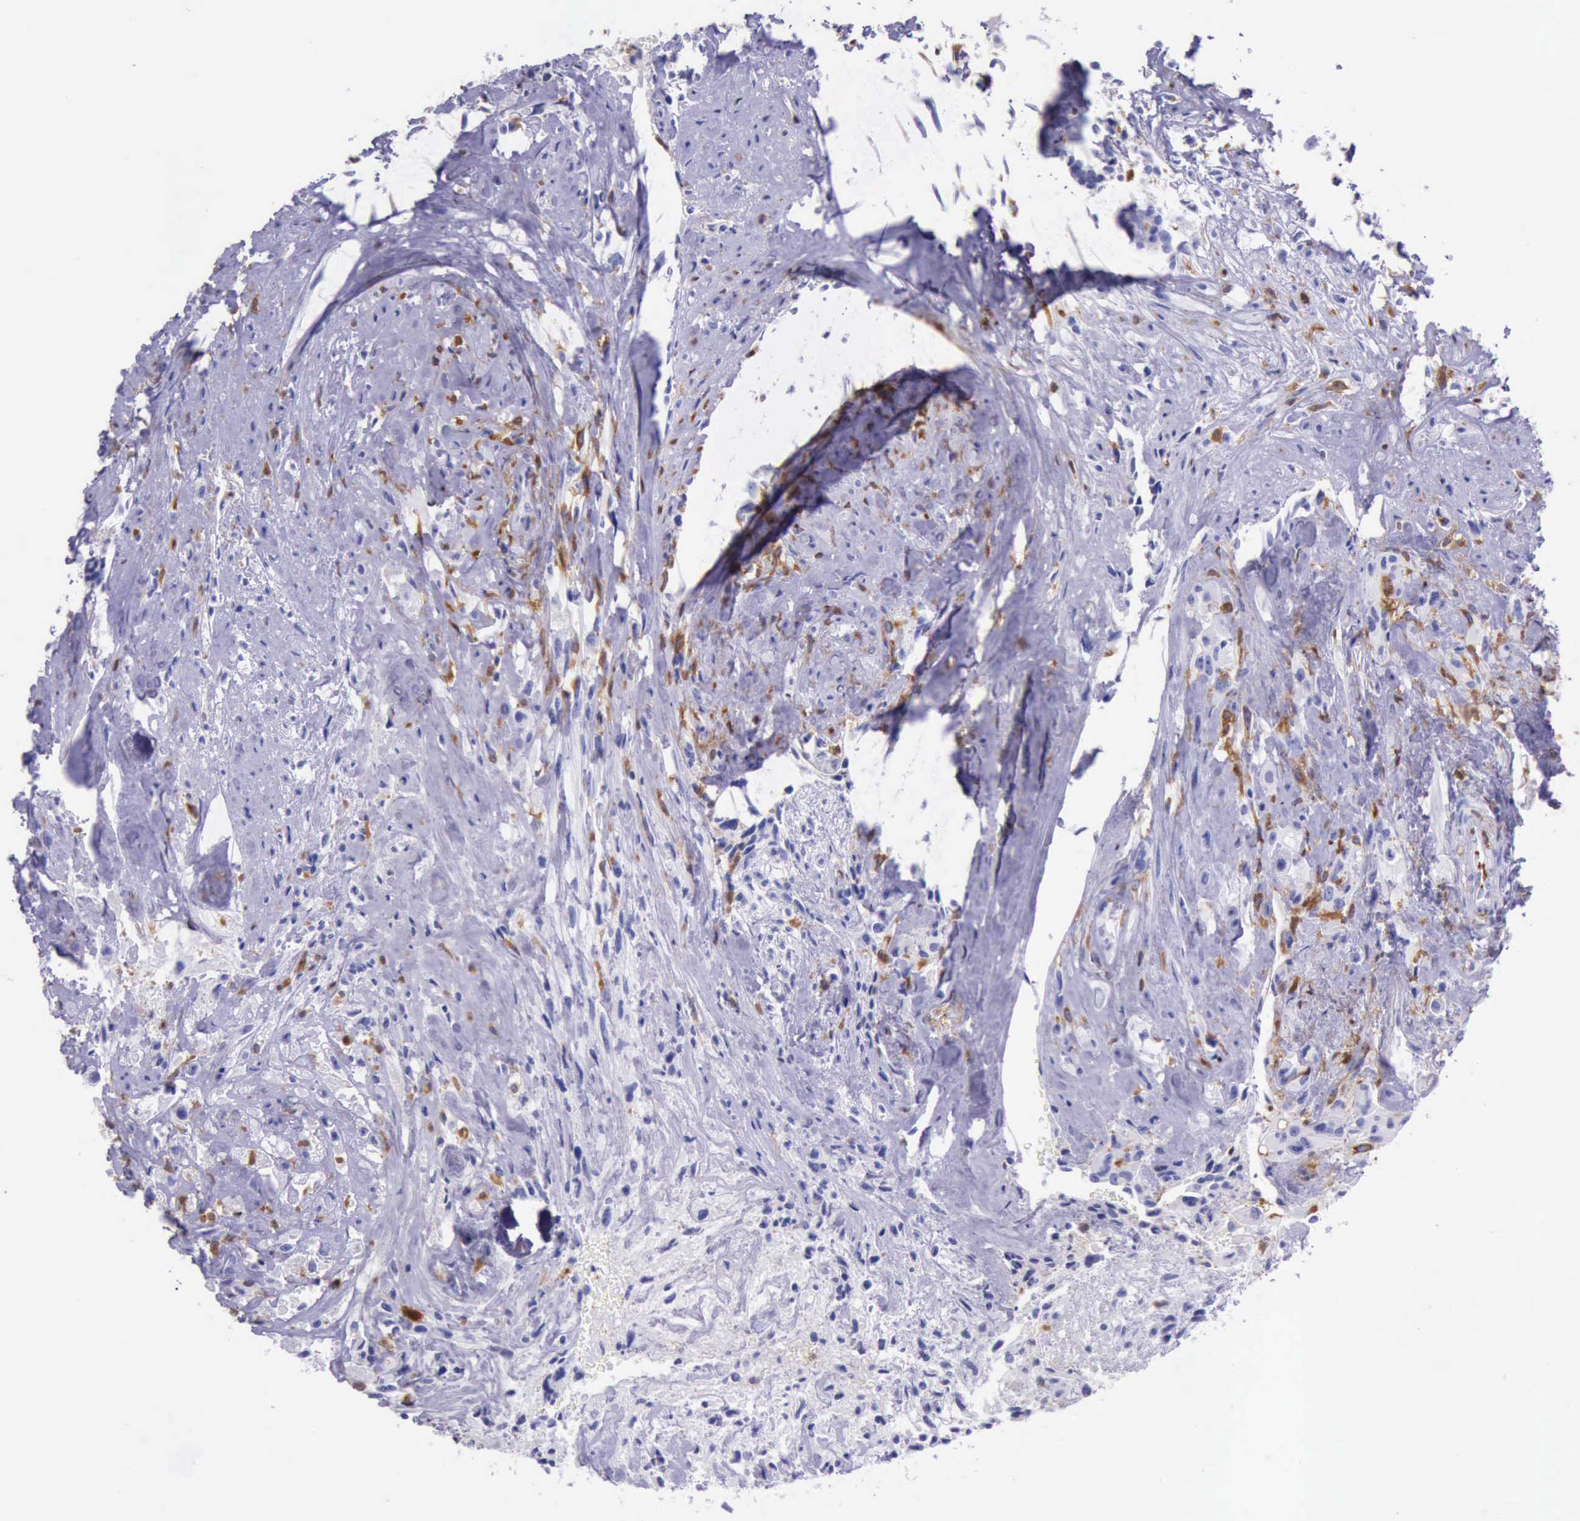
{"staining": {"intensity": "moderate", "quantity": "<25%", "location": "cytoplasmic/membranous"}, "tissue": "glioma", "cell_type": "Tumor cells", "image_type": "cancer", "snomed": [{"axis": "morphology", "description": "Glioma, malignant, High grade"}, {"axis": "topography", "description": "Brain"}], "caption": "There is low levels of moderate cytoplasmic/membranous expression in tumor cells of malignant high-grade glioma, as demonstrated by immunohistochemical staining (brown color).", "gene": "BTK", "patient": {"sex": "male", "age": 48}}